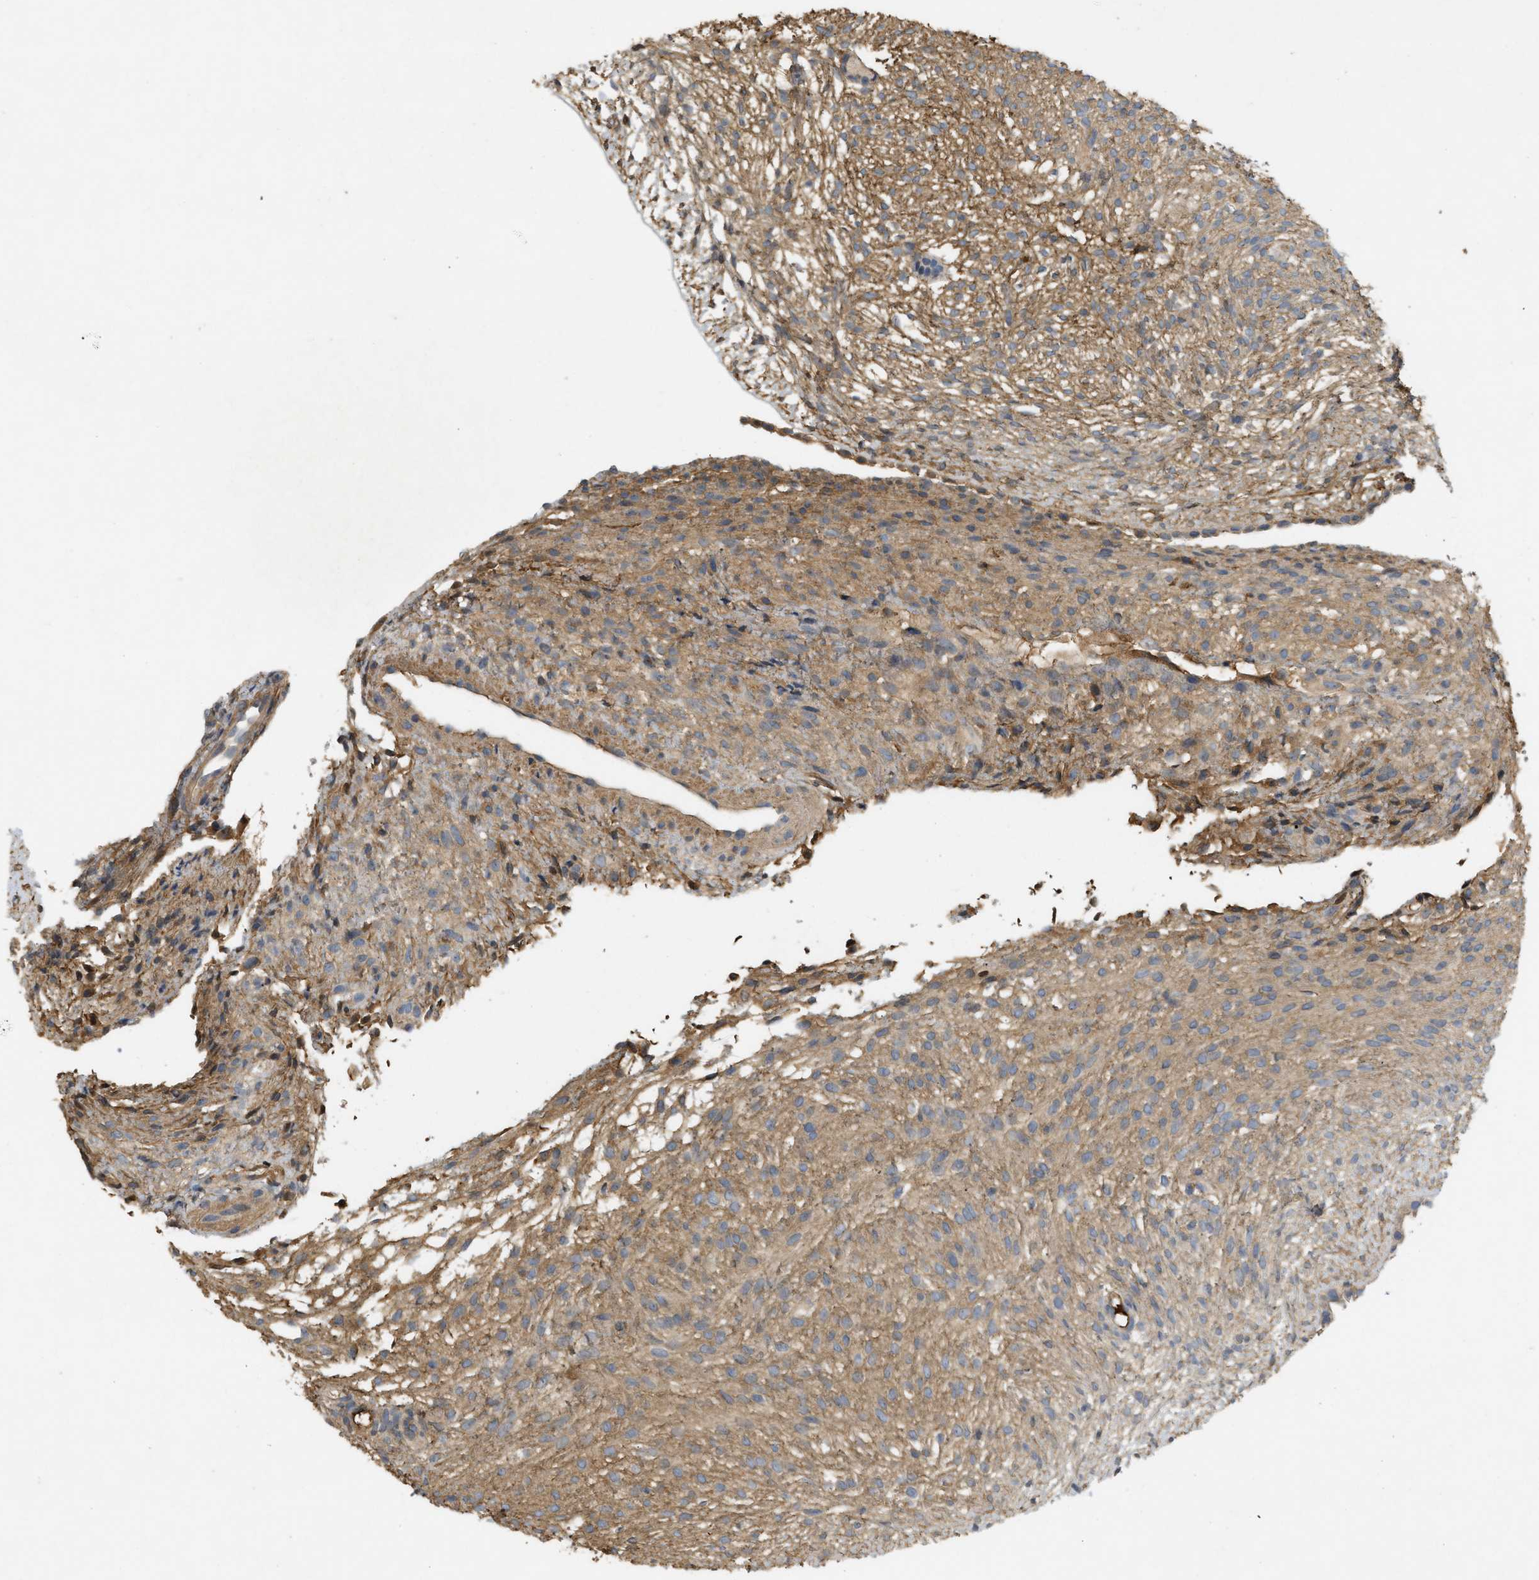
{"staining": {"intensity": "weak", "quantity": "25%-75%", "location": "cytoplasmic/membranous"}, "tissue": "ovary", "cell_type": "Ovarian stroma cells", "image_type": "normal", "snomed": [{"axis": "morphology", "description": "Normal tissue, NOS"}, {"axis": "morphology", "description": "Cyst, NOS"}, {"axis": "topography", "description": "Ovary"}], "caption": "Immunohistochemical staining of unremarkable ovary demonstrates 25%-75% levels of weak cytoplasmic/membranous protein staining in about 25%-75% of ovarian stroma cells.", "gene": "F8", "patient": {"sex": "female", "age": 18}}